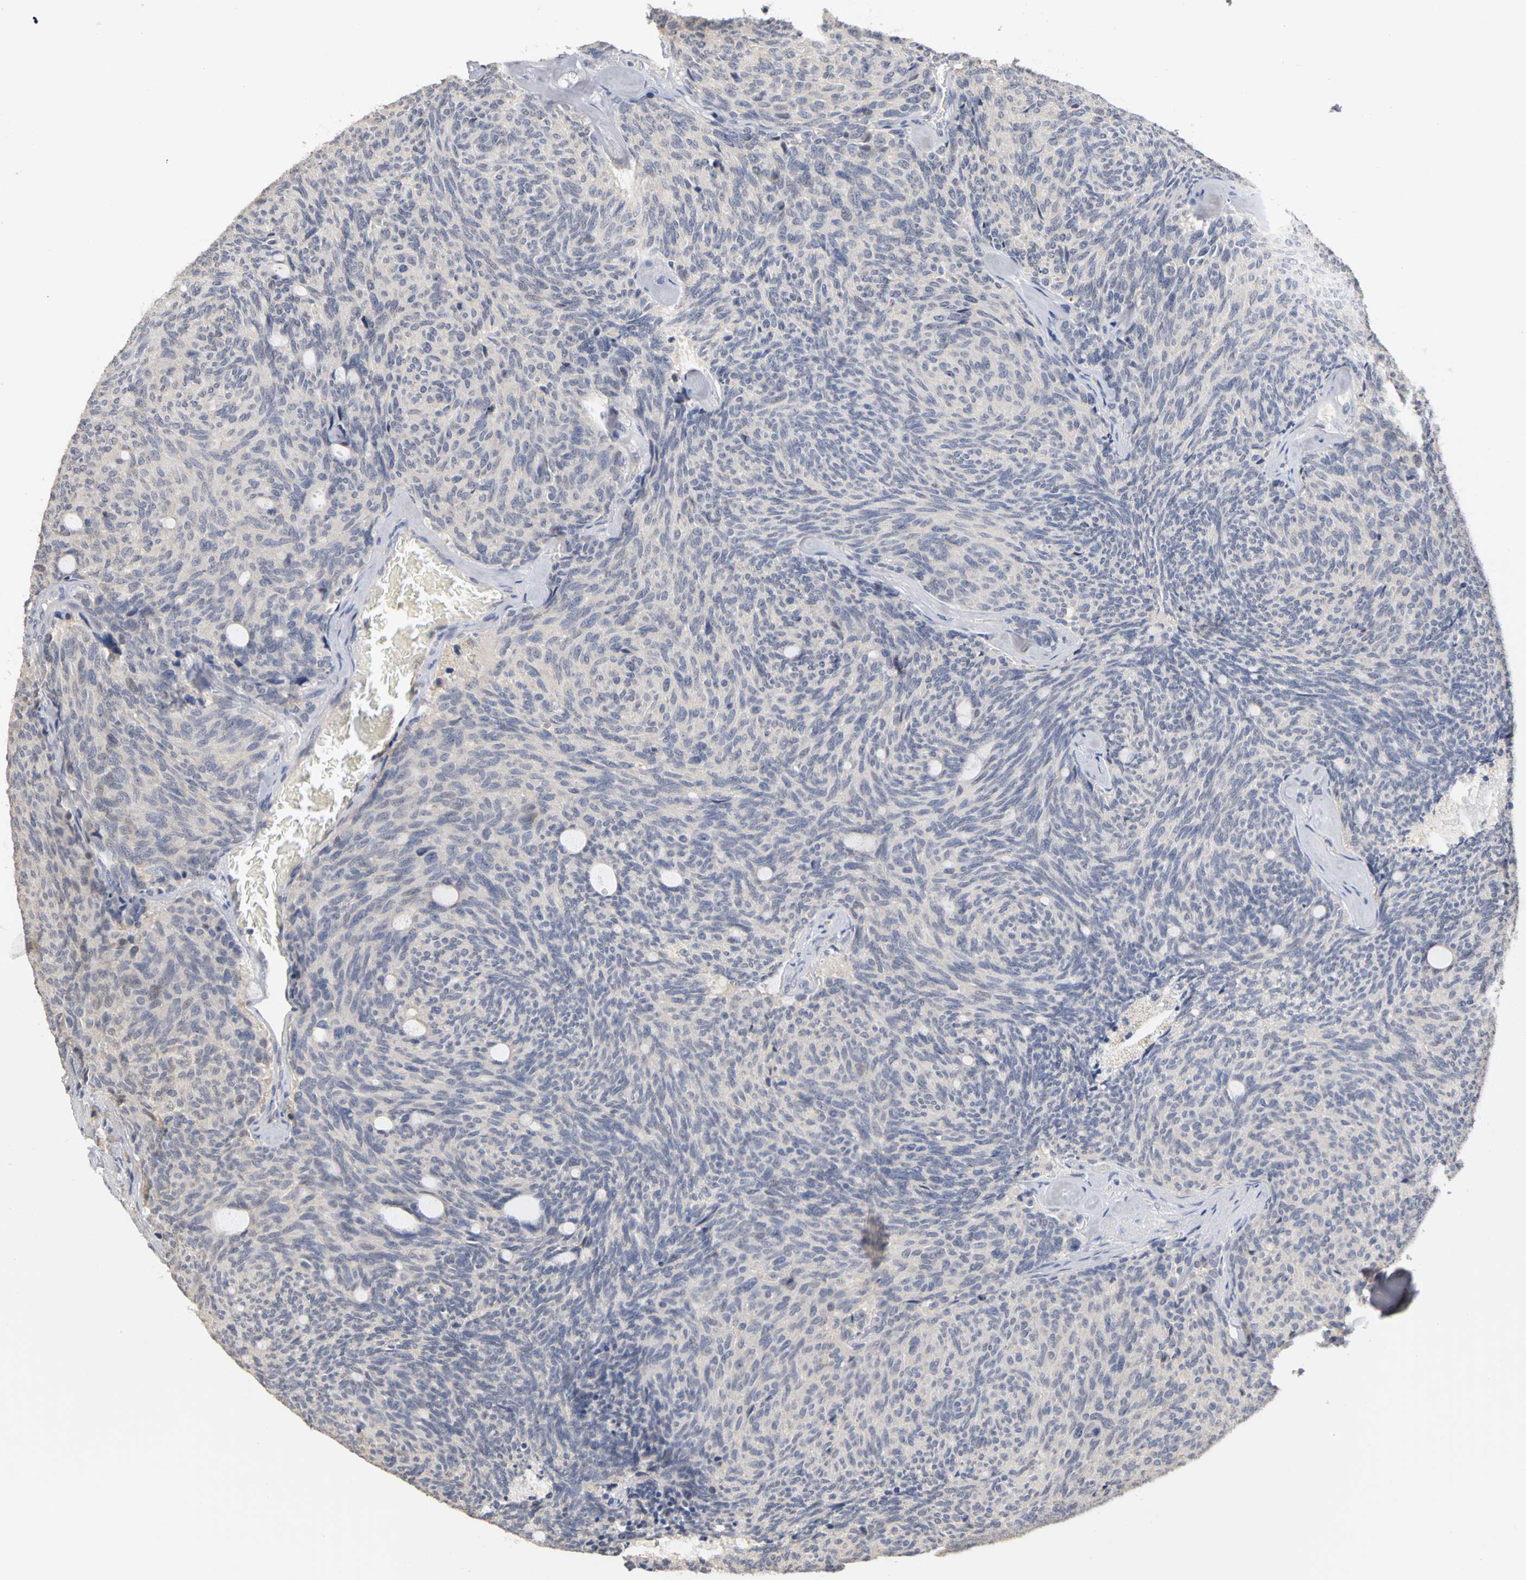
{"staining": {"intensity": "negative", "quantity": "none", "location": "none"}, "tissue": "carcinoid", "cell_type": "Tumor cells", "image_type": "cancer", "snomed": [{"axis": "morphology", "description": "Carcinoid, malignant, NOS"}, {"axis": "topography", "description": "Pancreas"}], "caption": "Carcinoid stained for a protein using immunohistochemistry exhibits no positivity tumor cells.", "gene": "PGR", "patient": {"sex": "female", "age": 54}}